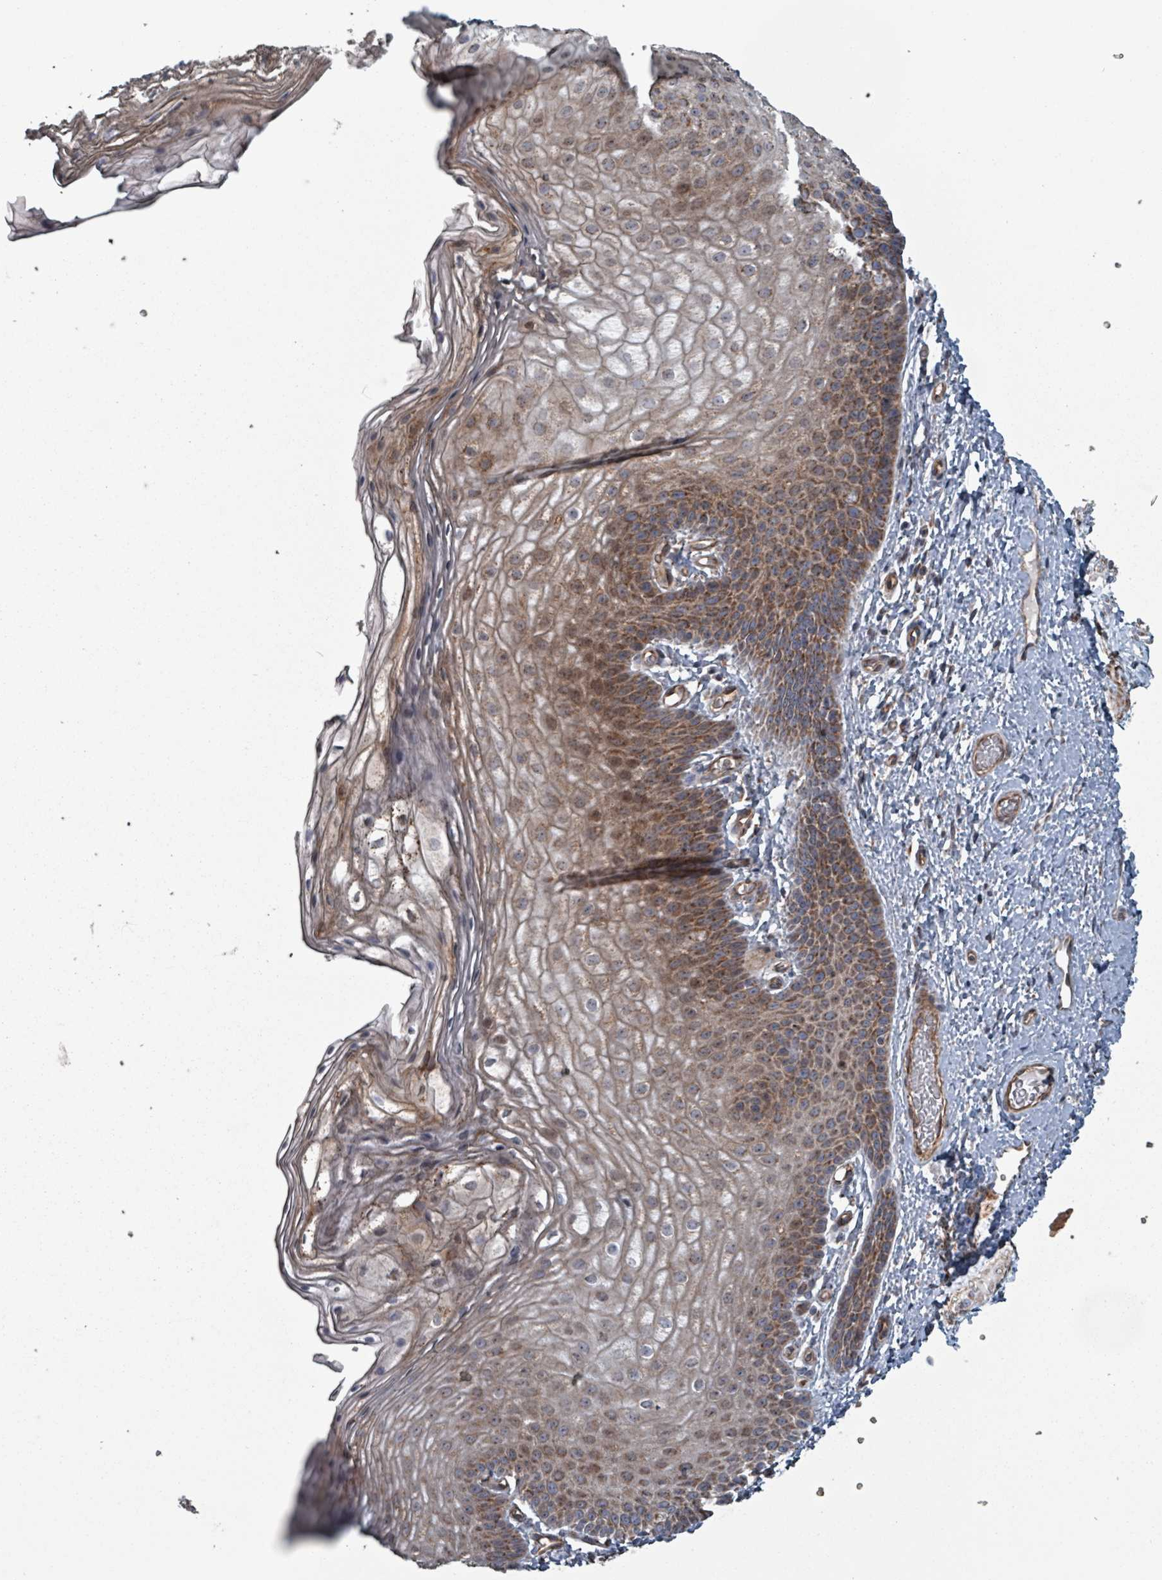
{"staining": {"intensity": "strong", "quantity": ">75%", "location": "cytoplasmic/membranous"}, "tissue": "skin", "cell_type": "Epidermal cells", "image_type": "normal", "snomed": [{"axis": "morphology", "description": "Normal tissue, NOS"}, {"axis": "topography", "description": "Anal"}], "caption": "Immunohistochemistry (IHC) of benign human skin exhibits high levels of strong cytoplasmic/membranous expression in about >75% of epidermal cells.", "gene": "MRPL4", "patient": {"sex": "female", "age": 40}}